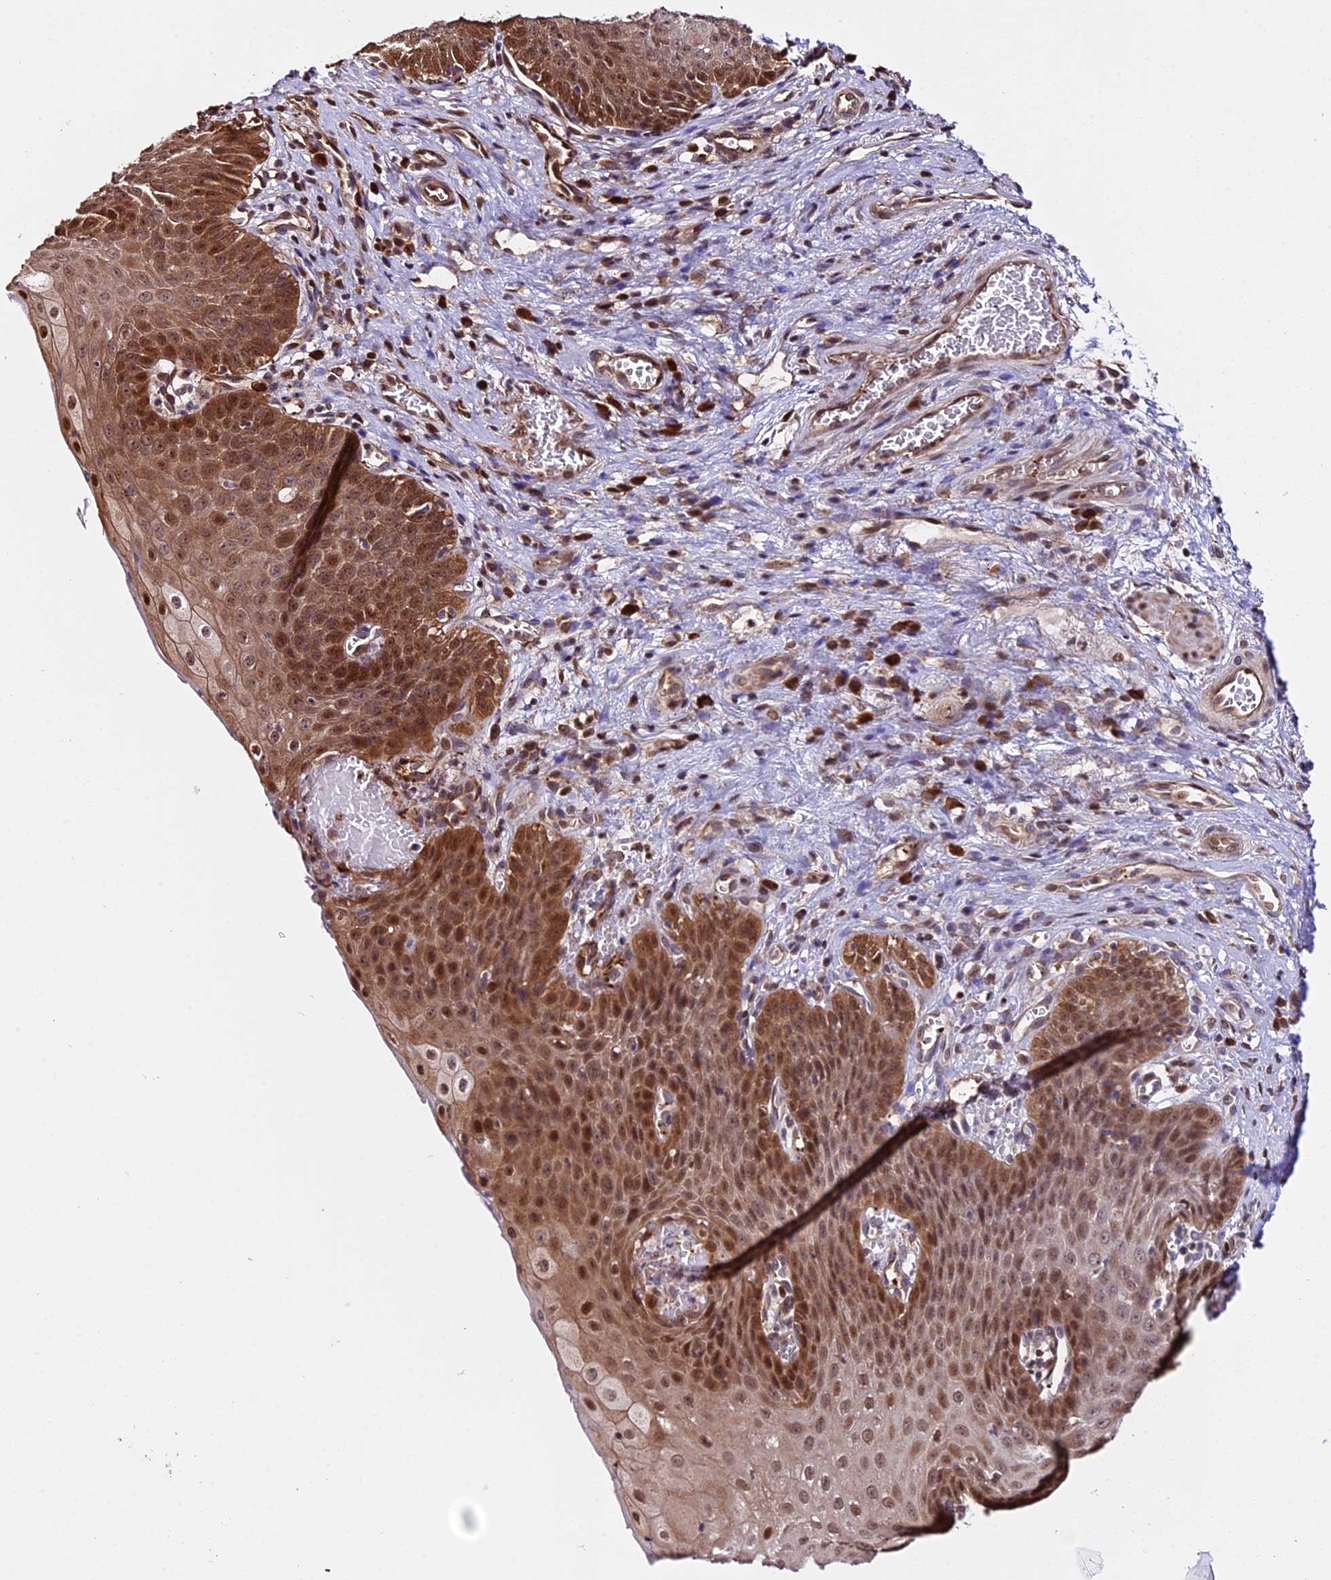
{"staining": {"intensity": "moderate", "quantity": ">75%", "location": "cytoplasmic/membranous,nuclear"}, "tissue": "esophagus", "cell_type": "Squamous epithelial cells", "image_type": "normal", "snomed": [{"axis": "morphology", "description": "Normal tissue, NOS"}, {"axis": "topography", "description": "Esophagus"}], "caption": "DAB immunohistochemical staining of normal human esophagus displays moderate cytoplasmic/membranous,nuclear protein positivity in approximately >75% of squamous epithelial cells.", "gene": "HERPUD1", "patient": {"sex": "male", "age": 71}}